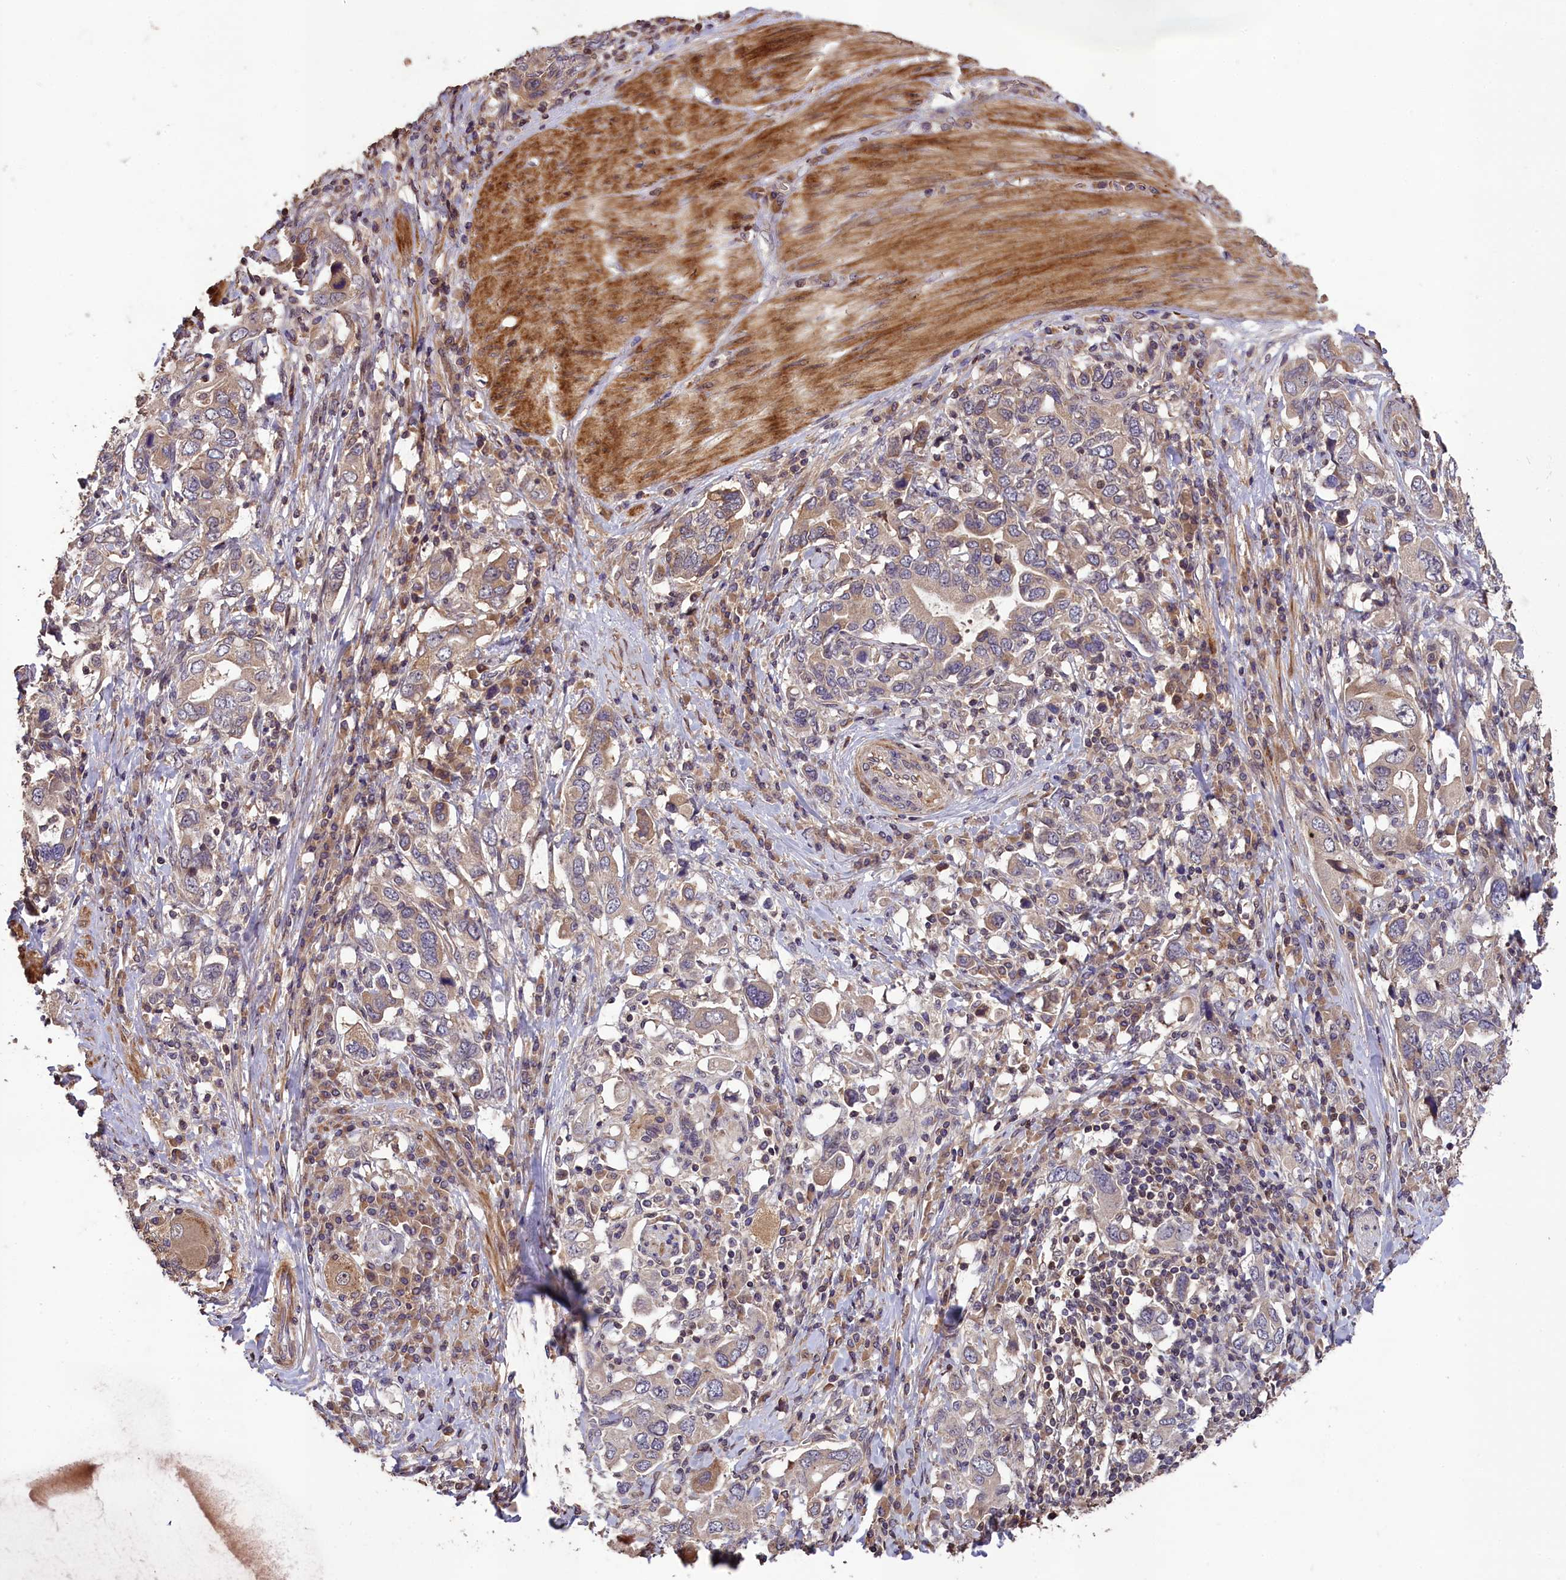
{"staining": {"intensity": "weak", "quantity": "25%-75%", "location": "cytoplasmic/membranous"}, "tissue": "stomach cancer", "cell_type": "Tumor cells", "image_type": "cancer", "snomed": [{"axis": "morphology", "description": "Adenocarcinoma, NOS"}, {"axis": "topography", "description": "Stomach, upper"}, {"axis": "topography", "description": "Stomach"}], "caption": "Protein expression analysis of stomach cancer (adenocarcinoma) displays weak cytoplasmic/membranous expression in approximately 25%-75% of tumor cells. The staining was performed using DAB (3,3'-diaminobenzidine) to visualize the protein expression in brown, while the nuclei were stained in blue with hematoxylin (Magnification: 20x).", "gene": "DNAJB9", "patient": {"sex": "male", "age": 62}}